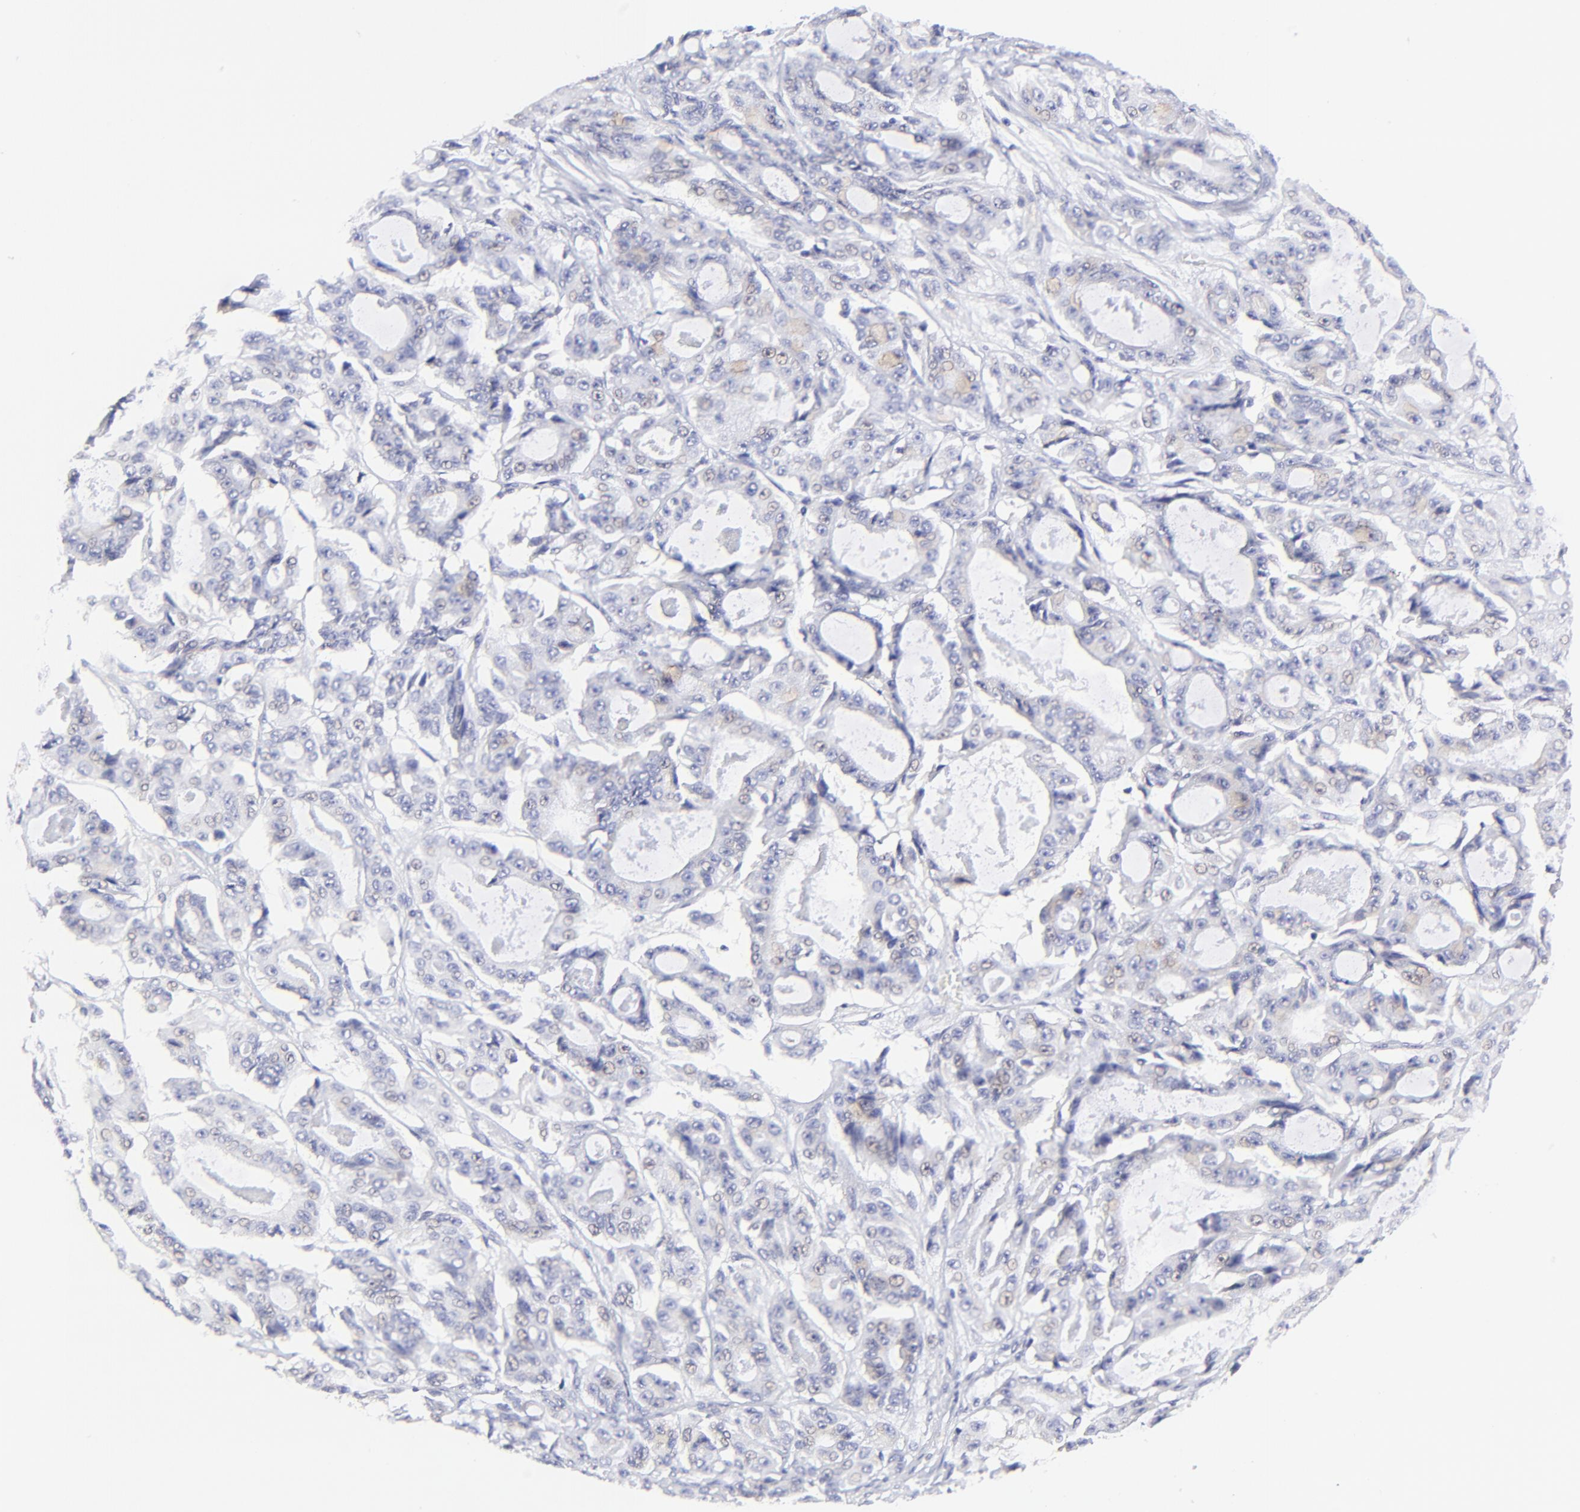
{"staining": {"intensity": "negative", "quantity": "none", "location": "none"}, "tissue": "ovarian cancer", "cell_type": "Tumor cells", "image_type": "cancer", "snomed": [{"axis": "morphology", "description": "Carcinoma, endometroid"}, {"axis": "topography", "description": "Ovary"}], "caption": "An image of human ovarian cancer is negative for staining in tumor cells. (DAB IHC, high magnification).", "gene": "LHFPL1", "patient": {"sex": "female", "age": 61}}